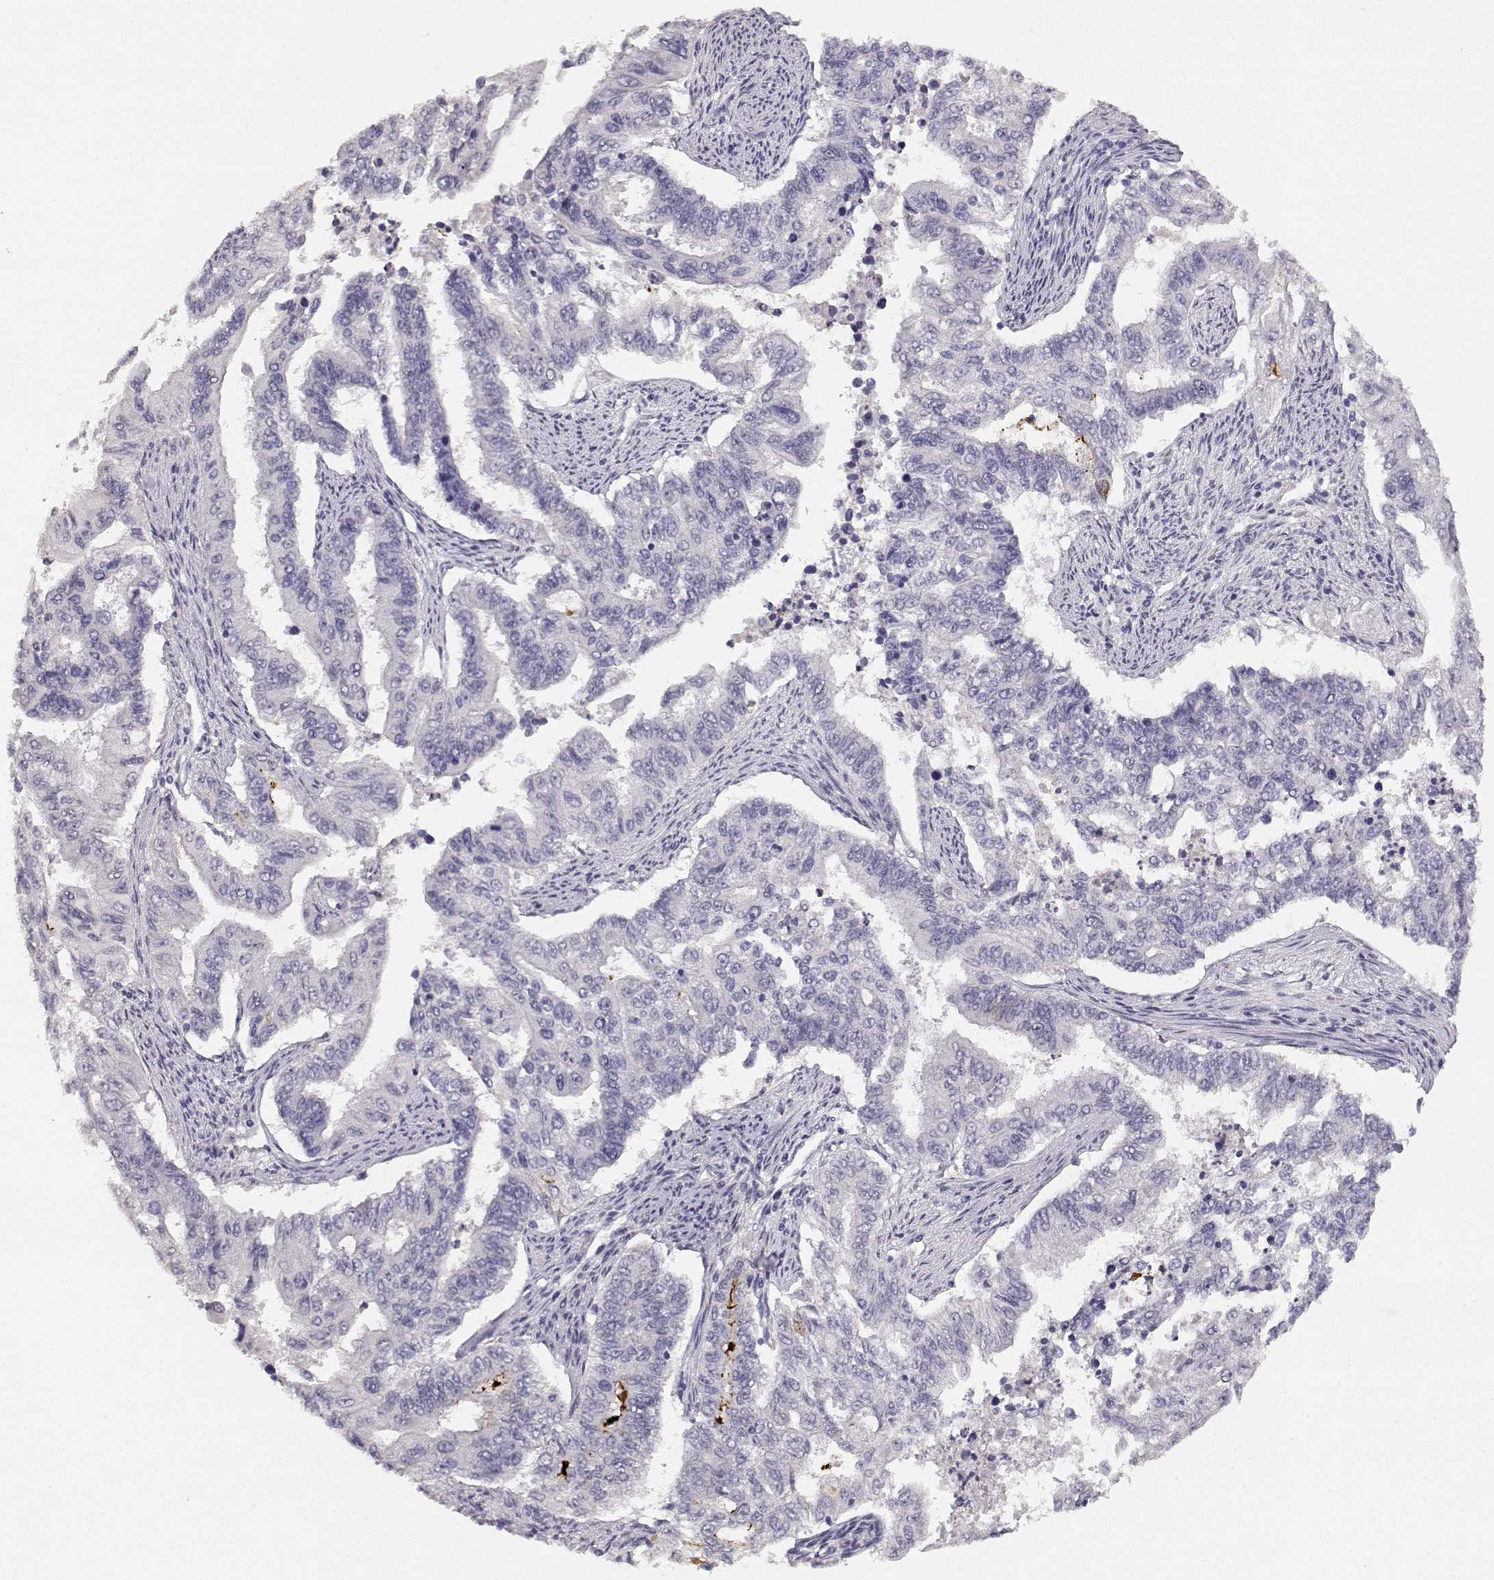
{"staining": {"intensity": "negative", "quantity": "none", "location": "none"}, "tissue": "endometrial cancer", "cell_type": "Tumor cells", "image_type": "cancer", "snomed": [{"axis": "morphology", "description": "Adenocarcinoma, NOS"}, {"axis": "topography", "description": "Uterus"}], "caption": "Tumor cells show no significant staining in adenocarcinoma (endometrial).", "gene": "TPH2", "patient": {"sex": "female", "age": 59}}